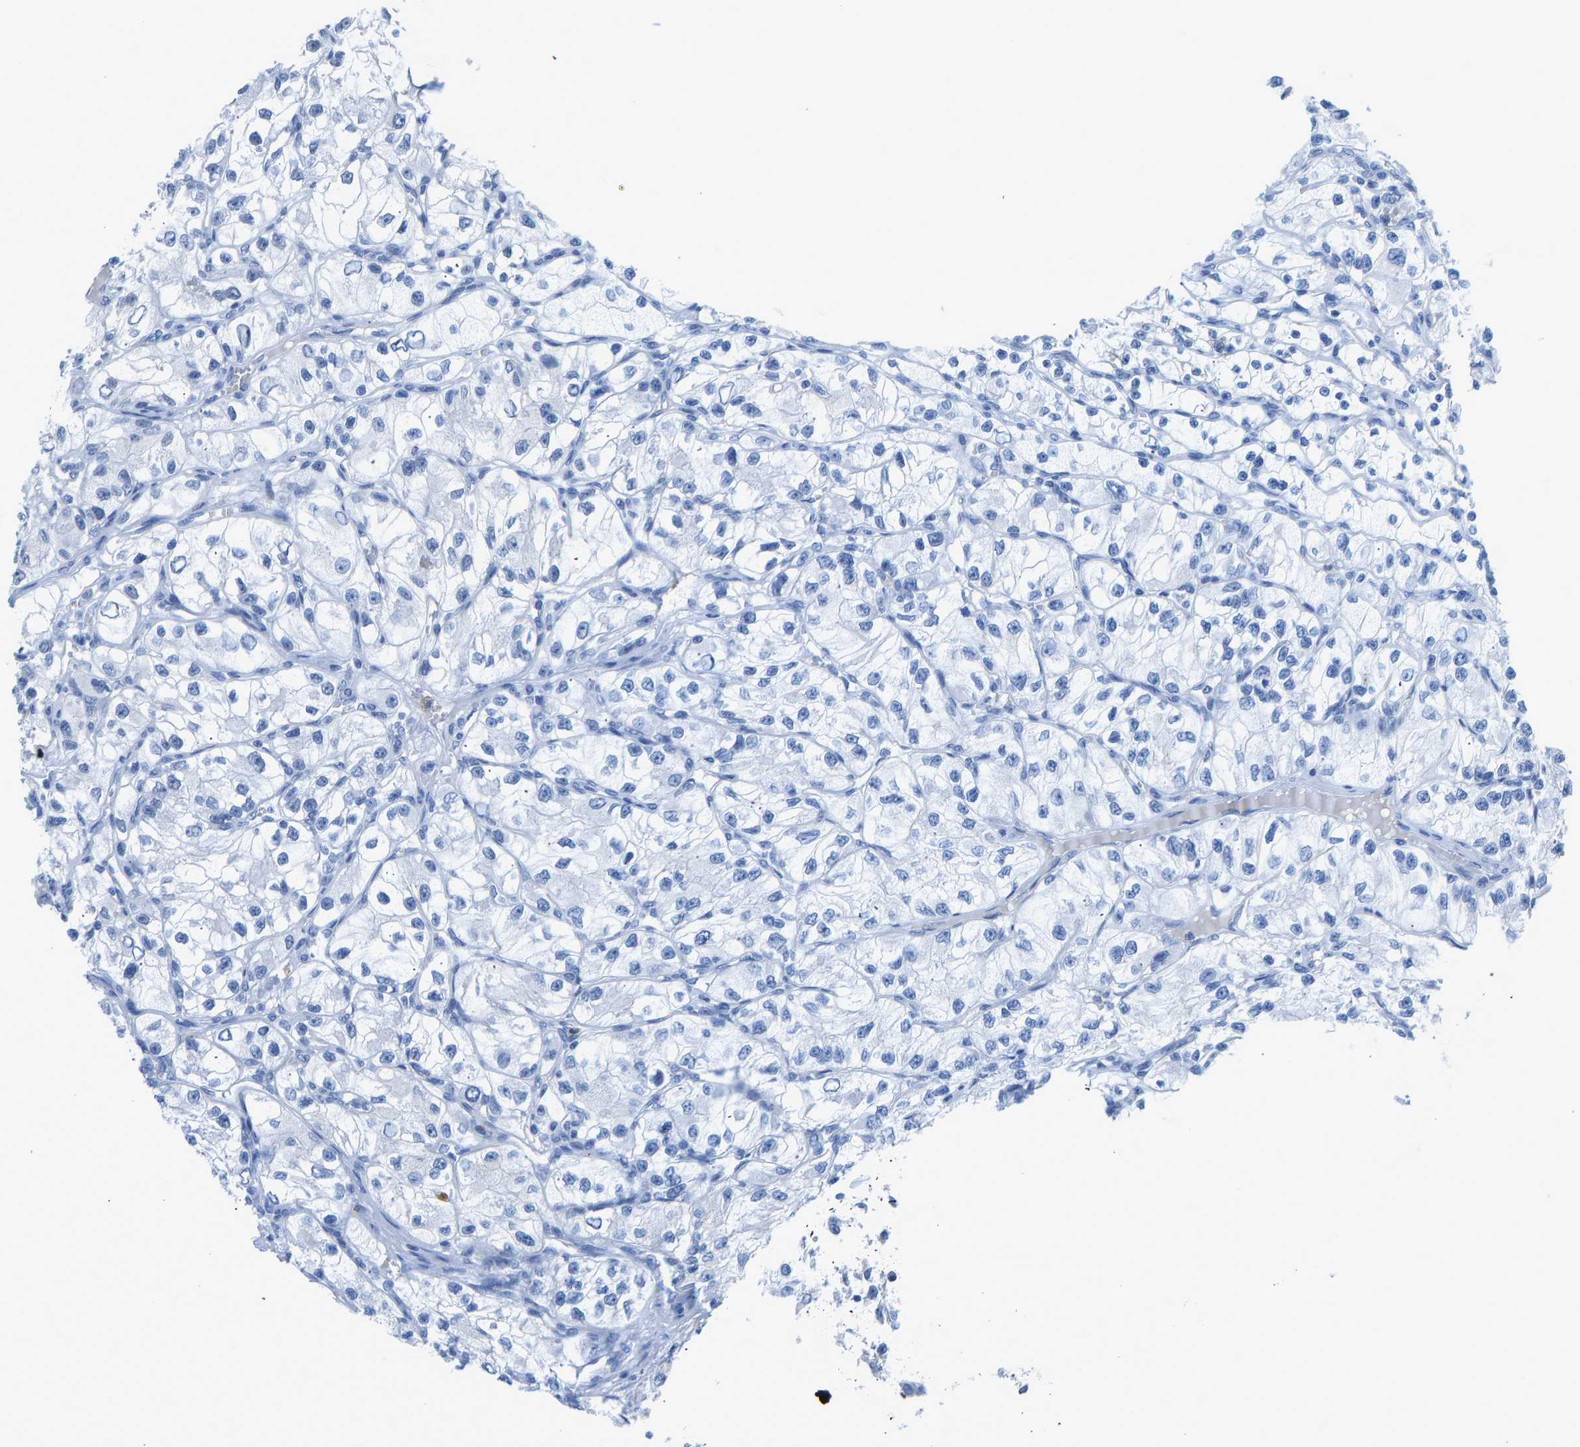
{"staining": {"intensity": "negative", "quantity": "none", "location": "none"}, "tissue": "renal cancer", "cell_type": "Tumor cells", "image_type": "cancer", "snomed": [{"axis": "morphology", "description": "Adenocarcinoma, NOS"}, {"axis": "topography", "description": "Kidney"}], "caption": "Tumor cells are negative for brown protein staining in renal cancer.", "gene": "TXNDC2", "patient": {"sex": "female", "age": 57}}